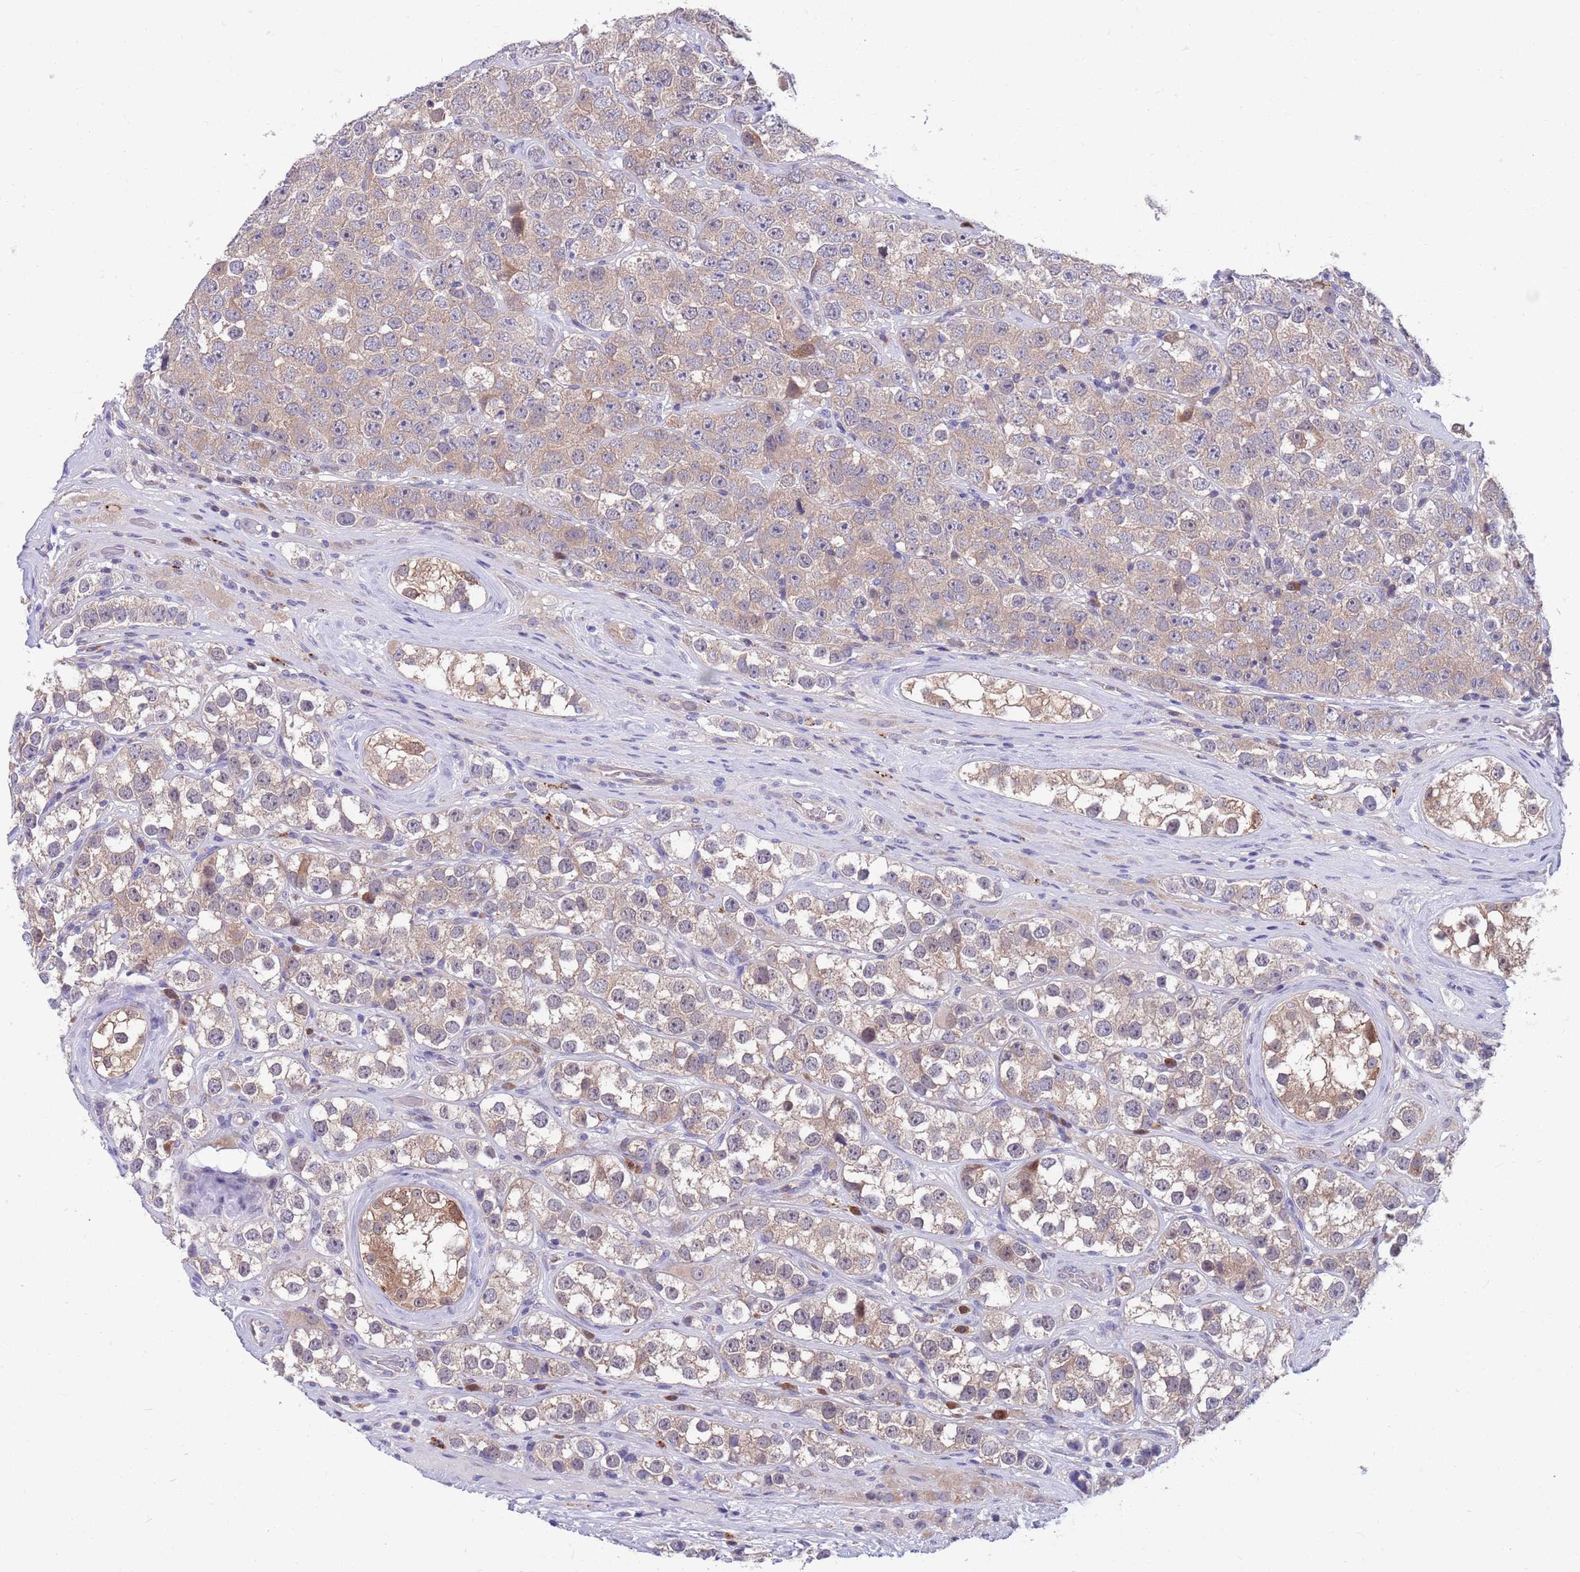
{"staining": {"intensity": "weak", "quantity": ">75%", "location": "cytoplasmic/membranous"}, "tissue": "testis cancer", "cell_type": "Tumor cells", "image_type": "cancer", "snomed": [{"axis": "morphology", "description": "Seminoma, NOS"}, {"axis": "topography", "description": "Testis"}], "caption": "Testis seminoma stained with DAB (3,3'-diaminobenzidine) immunohistochemistry reveals low levels of weak cytoplasmic/membranous expression in about >75% of tumor cells.", "gene": "KLHL29", "patient": {"sex": "male", "age": 28}}